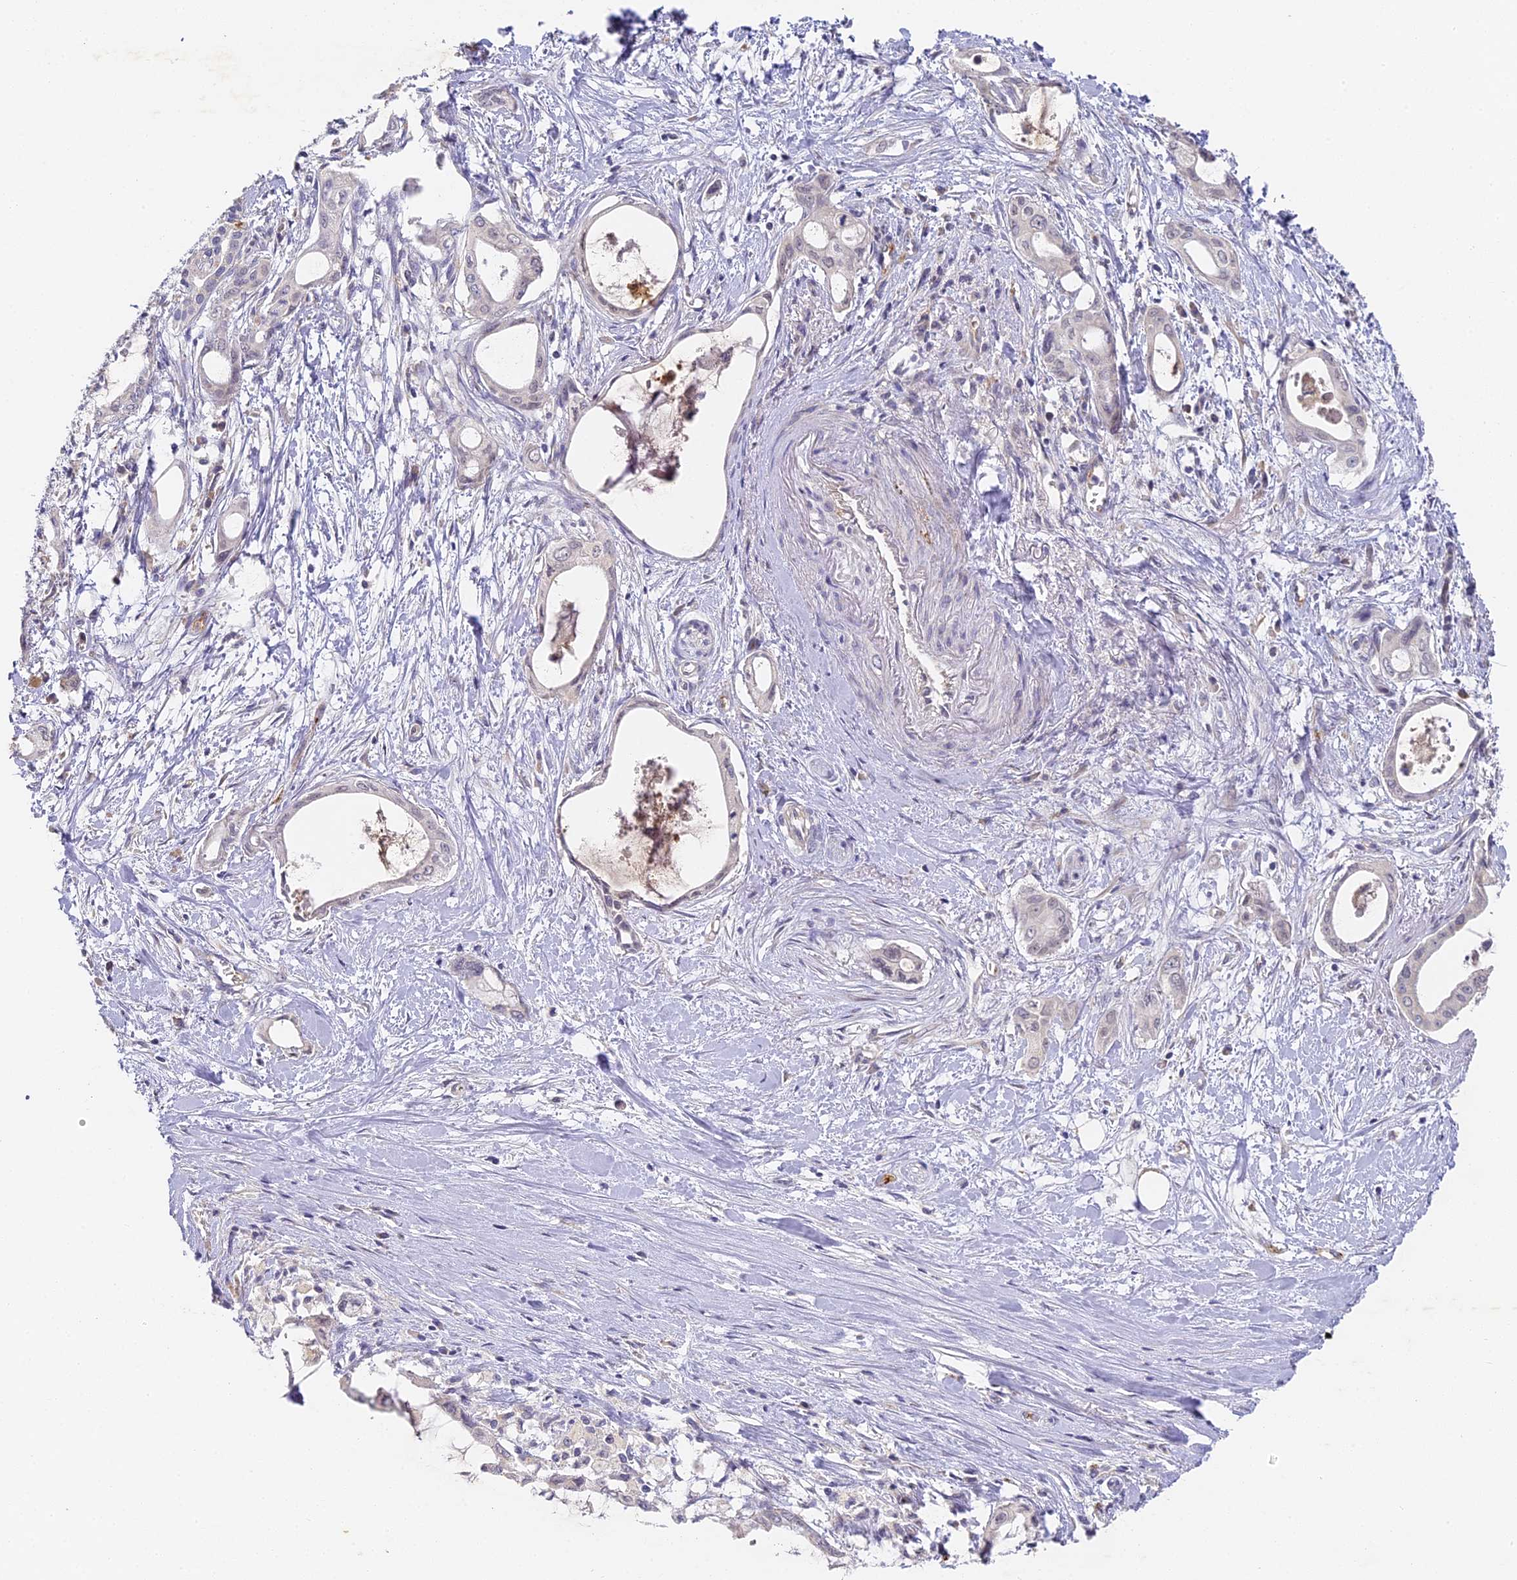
{"staining": {"intensity": "negative", "quantity": "none", "location": "none"}, "tissue": "pancreatic cancer", "cell_type": "Tumor cells", "image_type": "cancer", "snomed": [{"axis": "morphology", "description": "Adenocarcinoma, NOS"}, {"axis": "topography", "description": "Pancreas"}], "caption": "Tumor cells show no significant expression in pancreatic cancer (adenocarcinoma). The staining is performed using DAB brown chromogen with nuclei counter-stained in using hematoxylin.", "gene": "DNAAF10", "patient": {"sex": "male", "age": 72}}